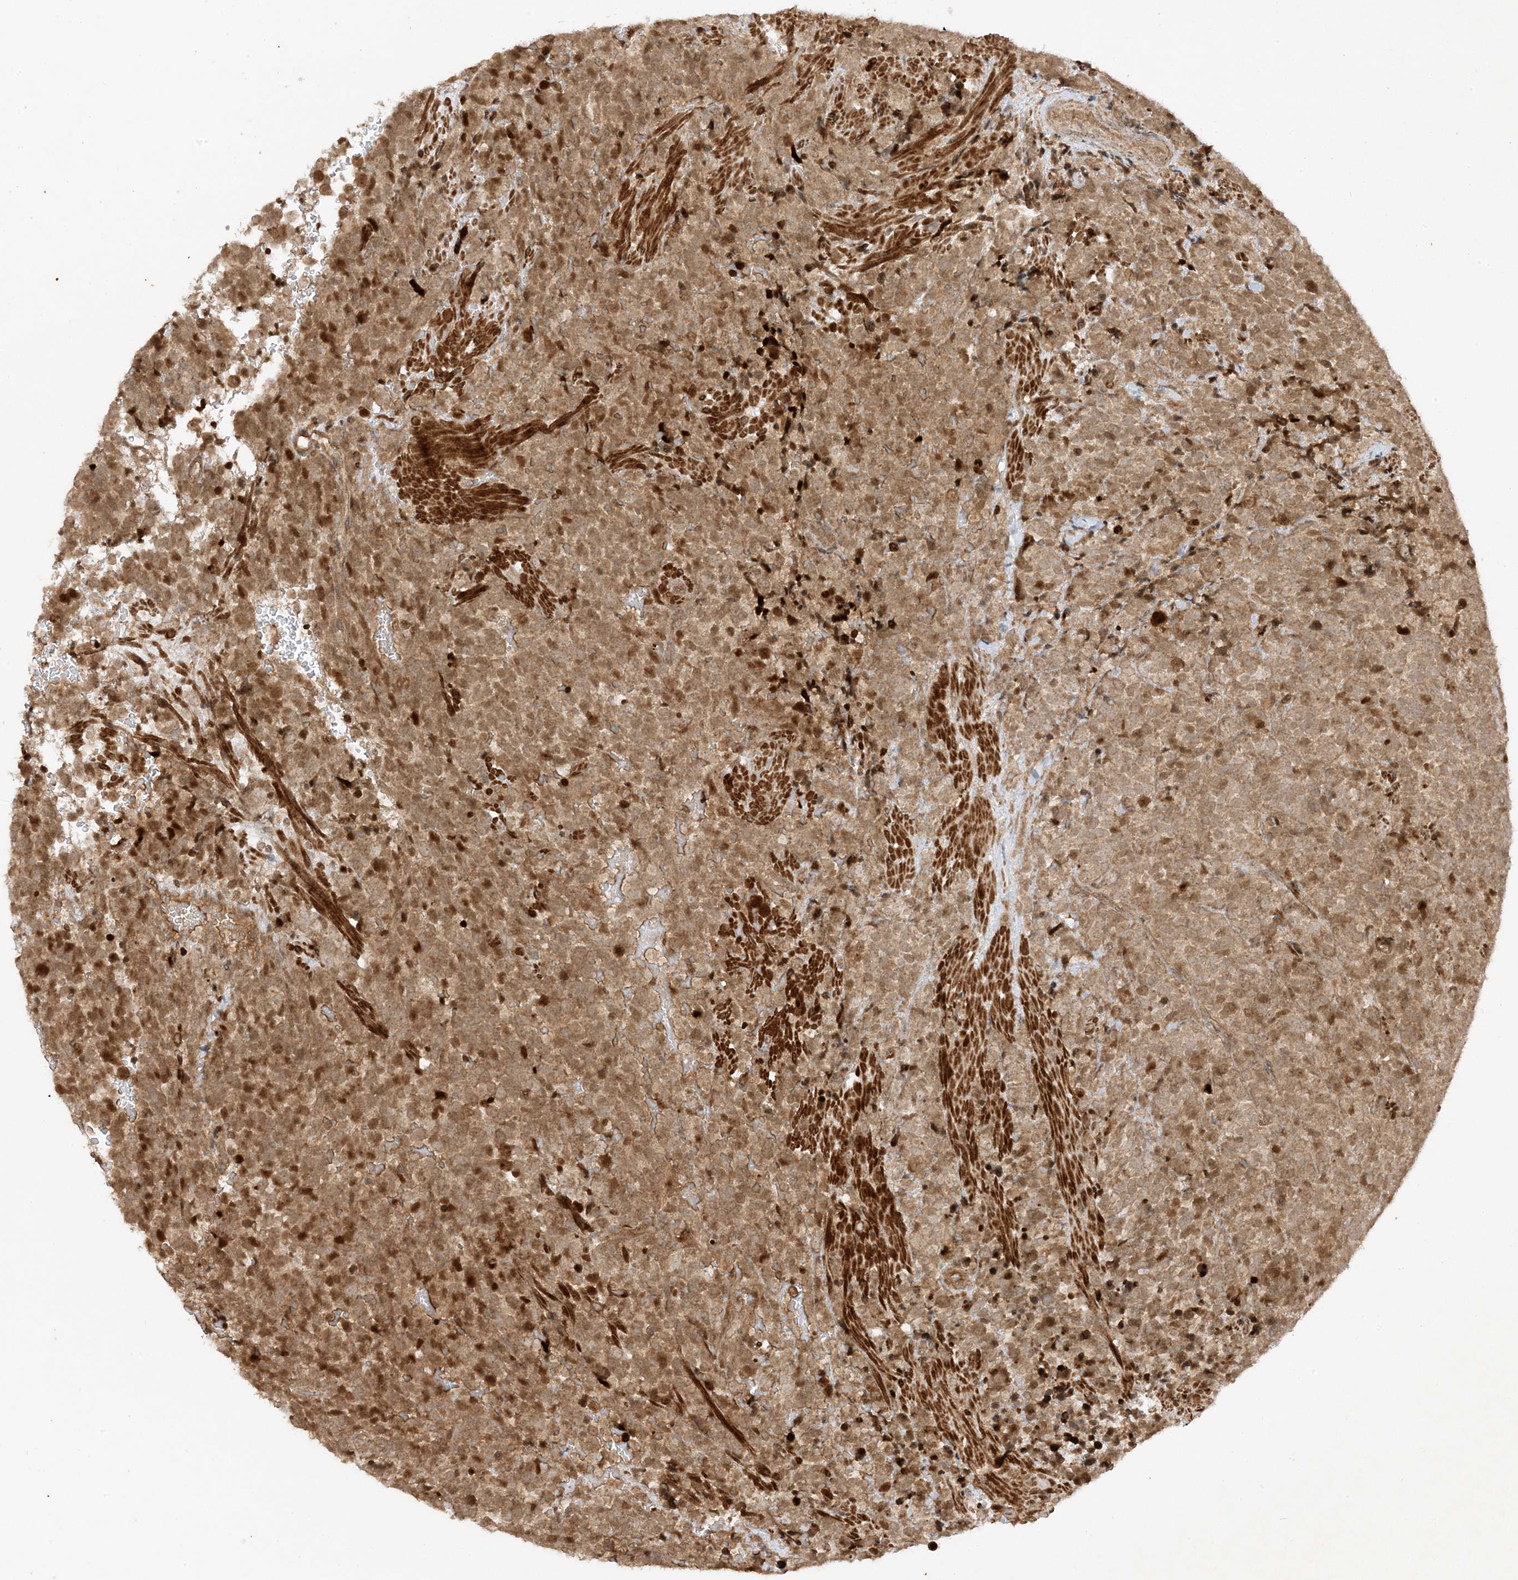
{"staining": {"intensity": "moderate", "quantity": ">75%", "location": "cytoplasmic/membranous"}, "tissue": "urothelial cancer", "cell_type": "Tumor cells", "image_type": "cancer", "snomed": [{"axis": "morphology", "description": "Urothelial carcinoma, High grade"}, {"axis": "topography", "description": "Urinary bladder"}], "caption": "High-magnification brightfield microscopy of urothelial cancer stained with DAB (brown) and counterstained with hematoxylin (blue). tumor cells exhibit moderate cytoplasmic/membranous expression is identified in approximately>75% of cells.", "gene": "XRN1", "patient": {"sex": "female", "age": 82}}